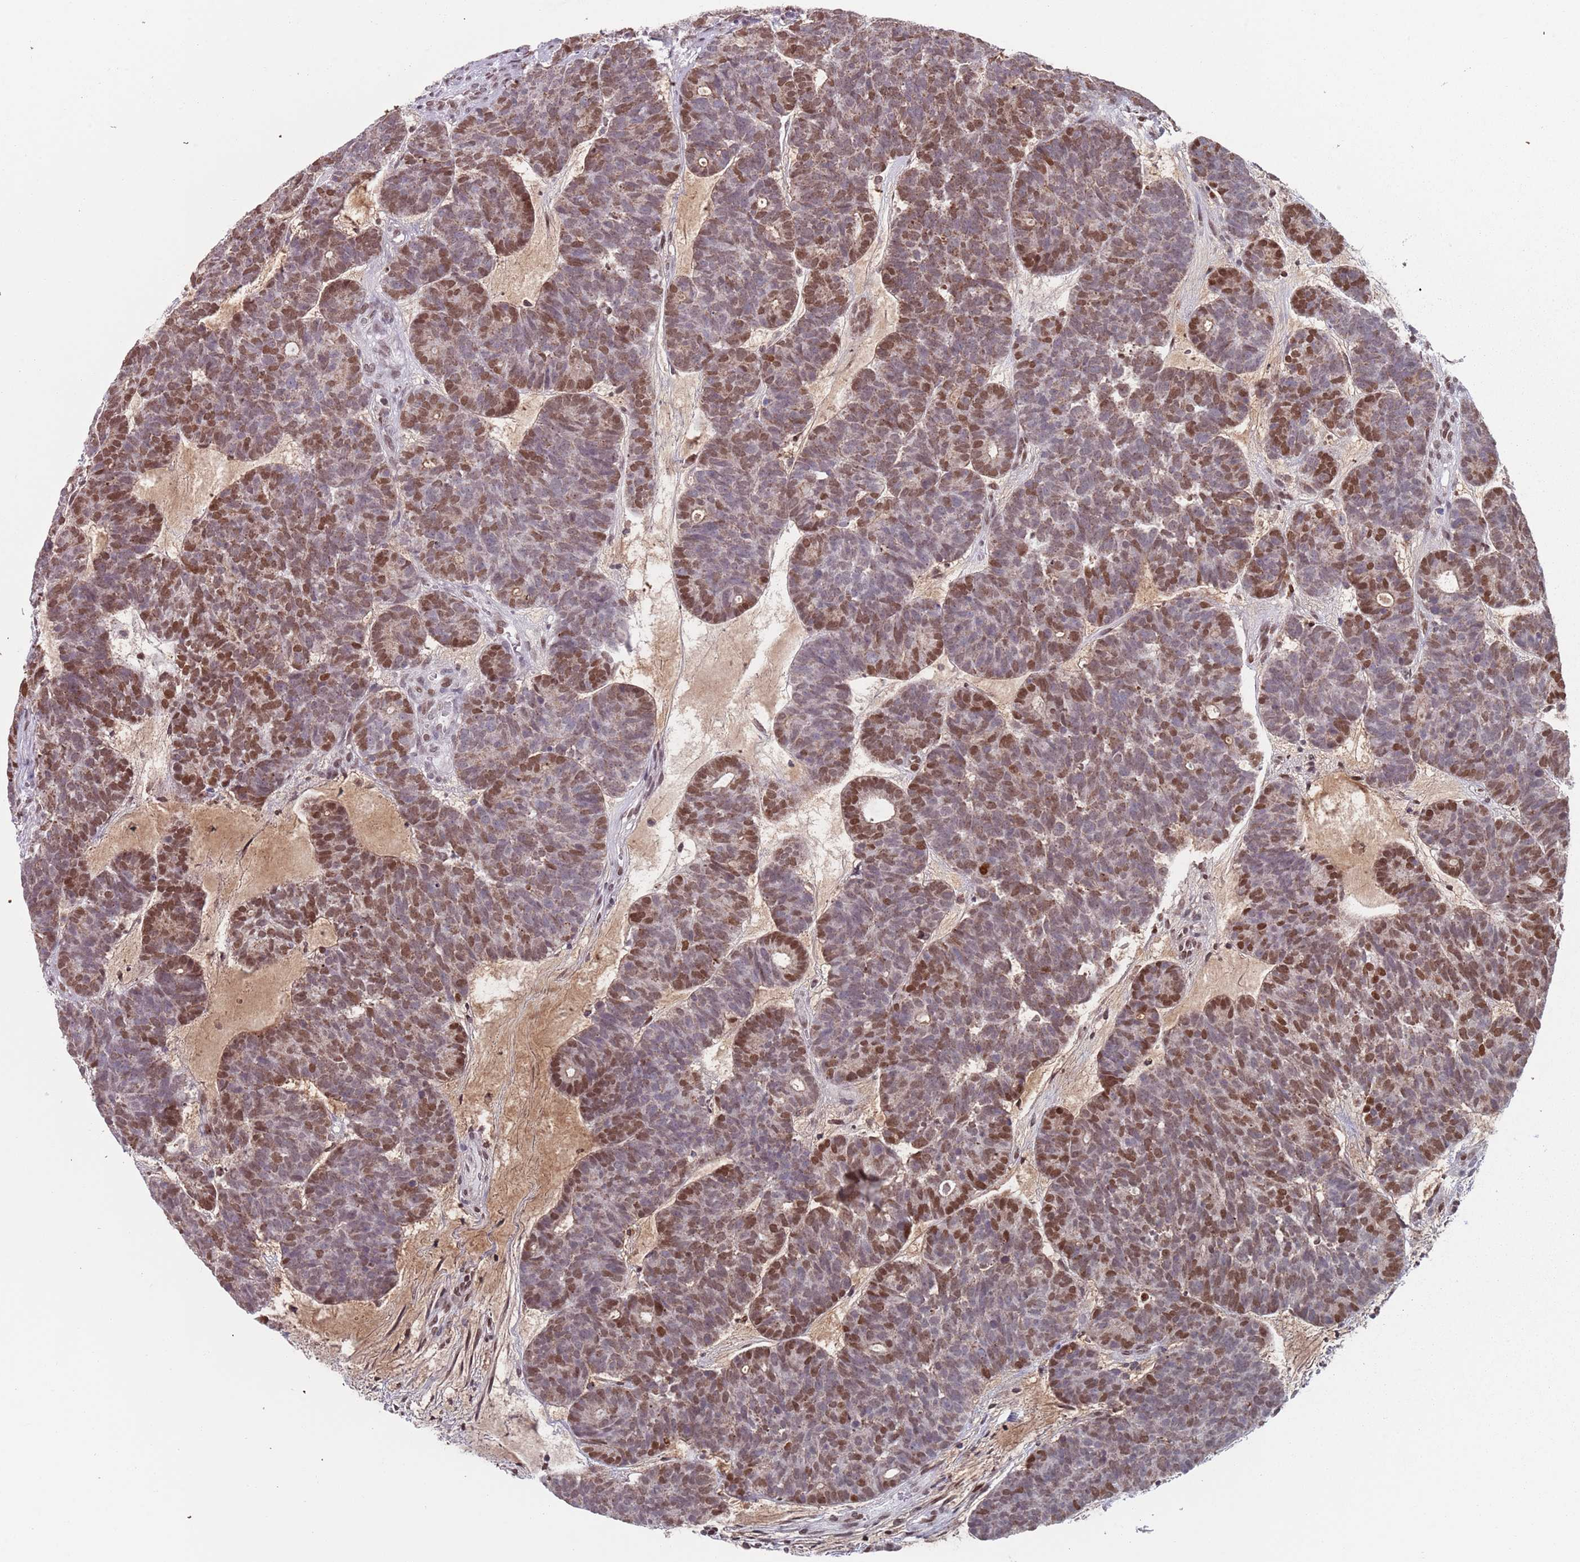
{"staining": {"intensity": "moderate", "quantity": "25%-75%", "location": "nuclear"}, "tissue": "head and neck cancer", "cell_type": "Tumor cells", "image_type": "cancer", "snomed": [{"axis": "morphology", "description": "Adenocarcinoma, NOS"}, {"axis": "topography", "description": "Head-Neck"}], "caption": "Tumor cells demonstrate medium levels of moderate nuclear staining in about 25%-75% of cells in adenocarcinoma (head and neck).", "gene": "MFSD12", "patient": {"sex": "female", "age": 81}}